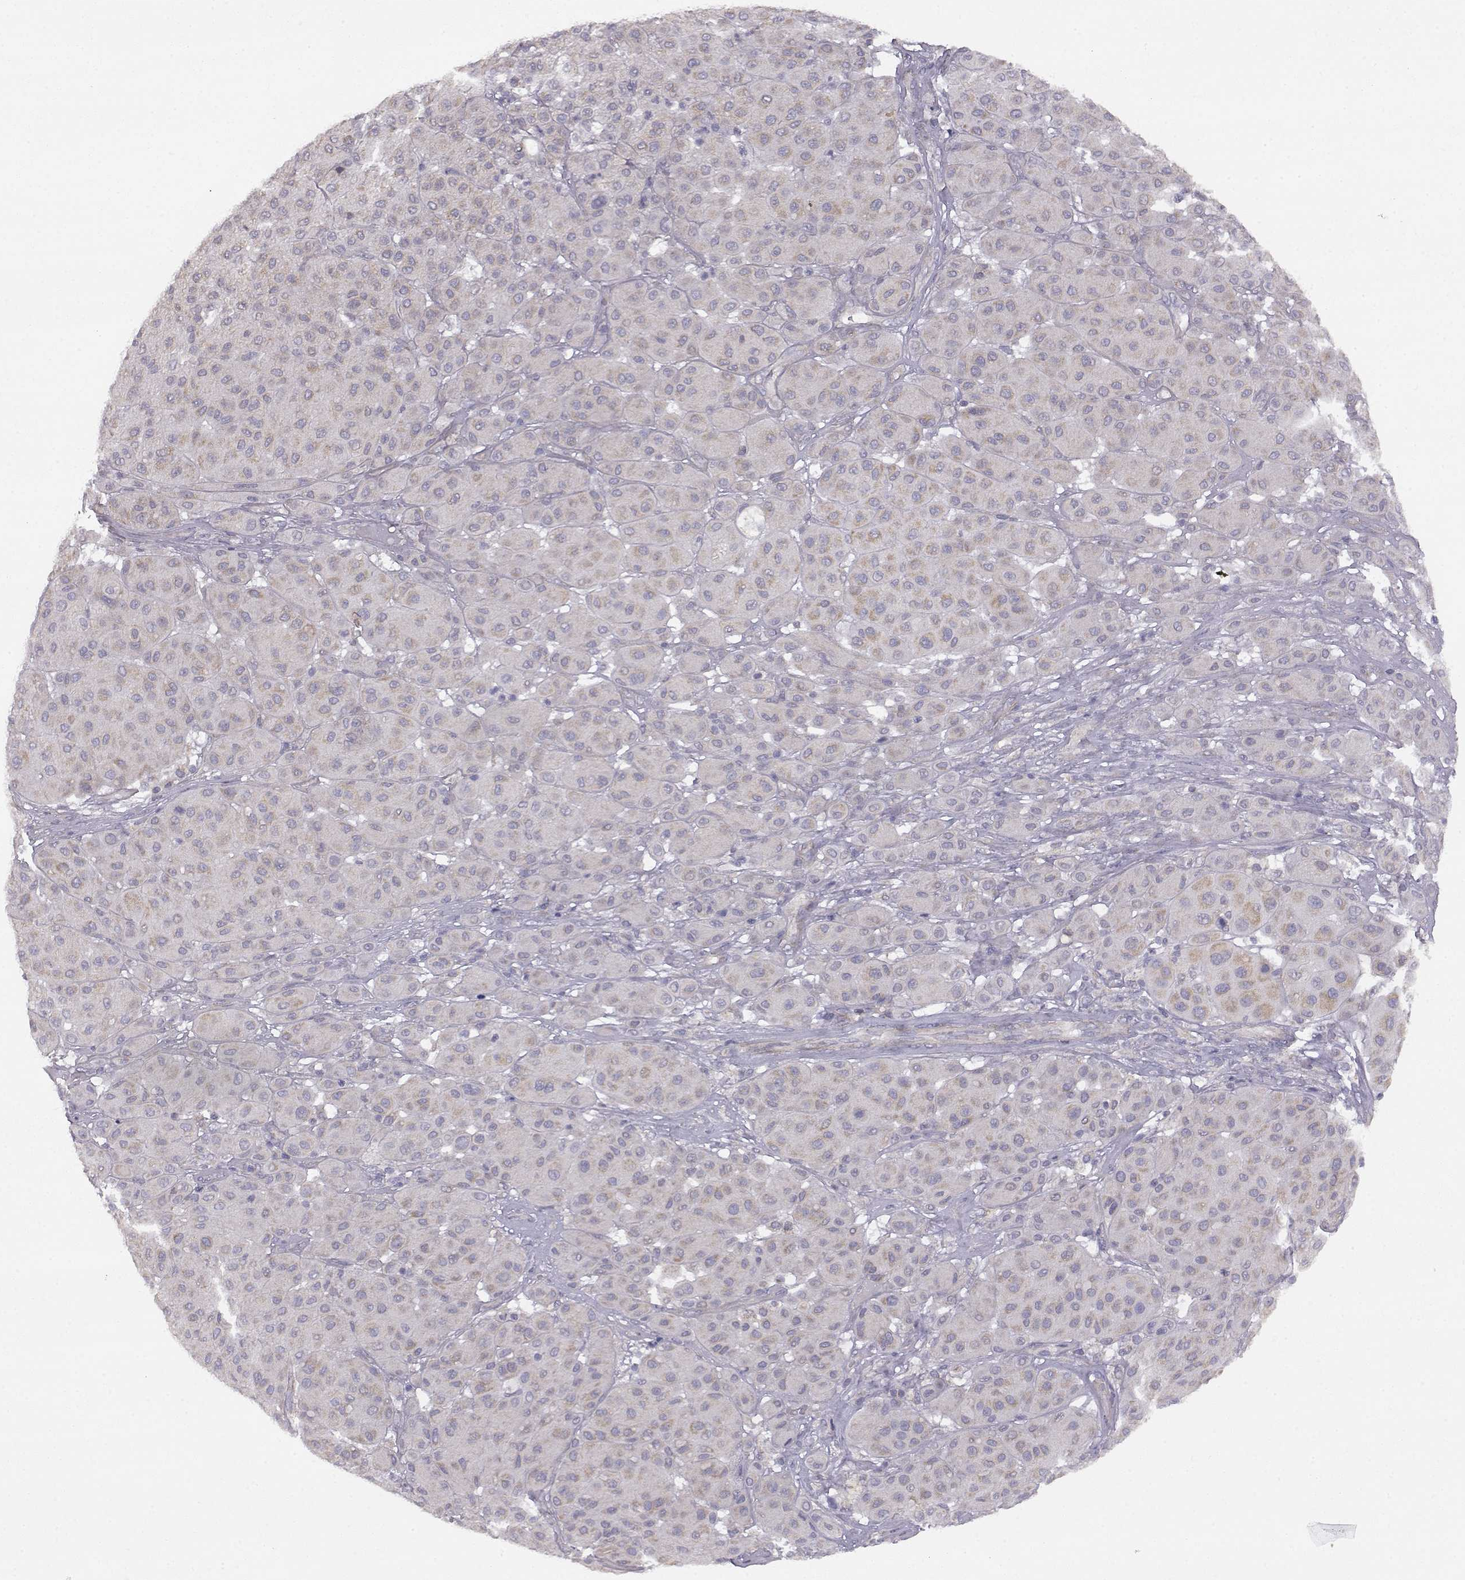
{"staining": {"intensity": "weak", "quantity": "<25%", "location": "cytoplasmic/membranous"}, "tissue": "melanoma", "cell_type": "Tumor cells", "image_type": "cancer", "snomed": [{"axis": "morphology", "description": "Malignant melanoma, Metastatic site"}, {"axis": "topography", "description": "Smooth muscle"}], "caption": "Image shows no significant protein expression in tumor cells of melanoma. (DAB immunohistochemistry with hematoxylin counter stain).", "gene": "DDC", "patient": {"sex": "male", "age": 41}}